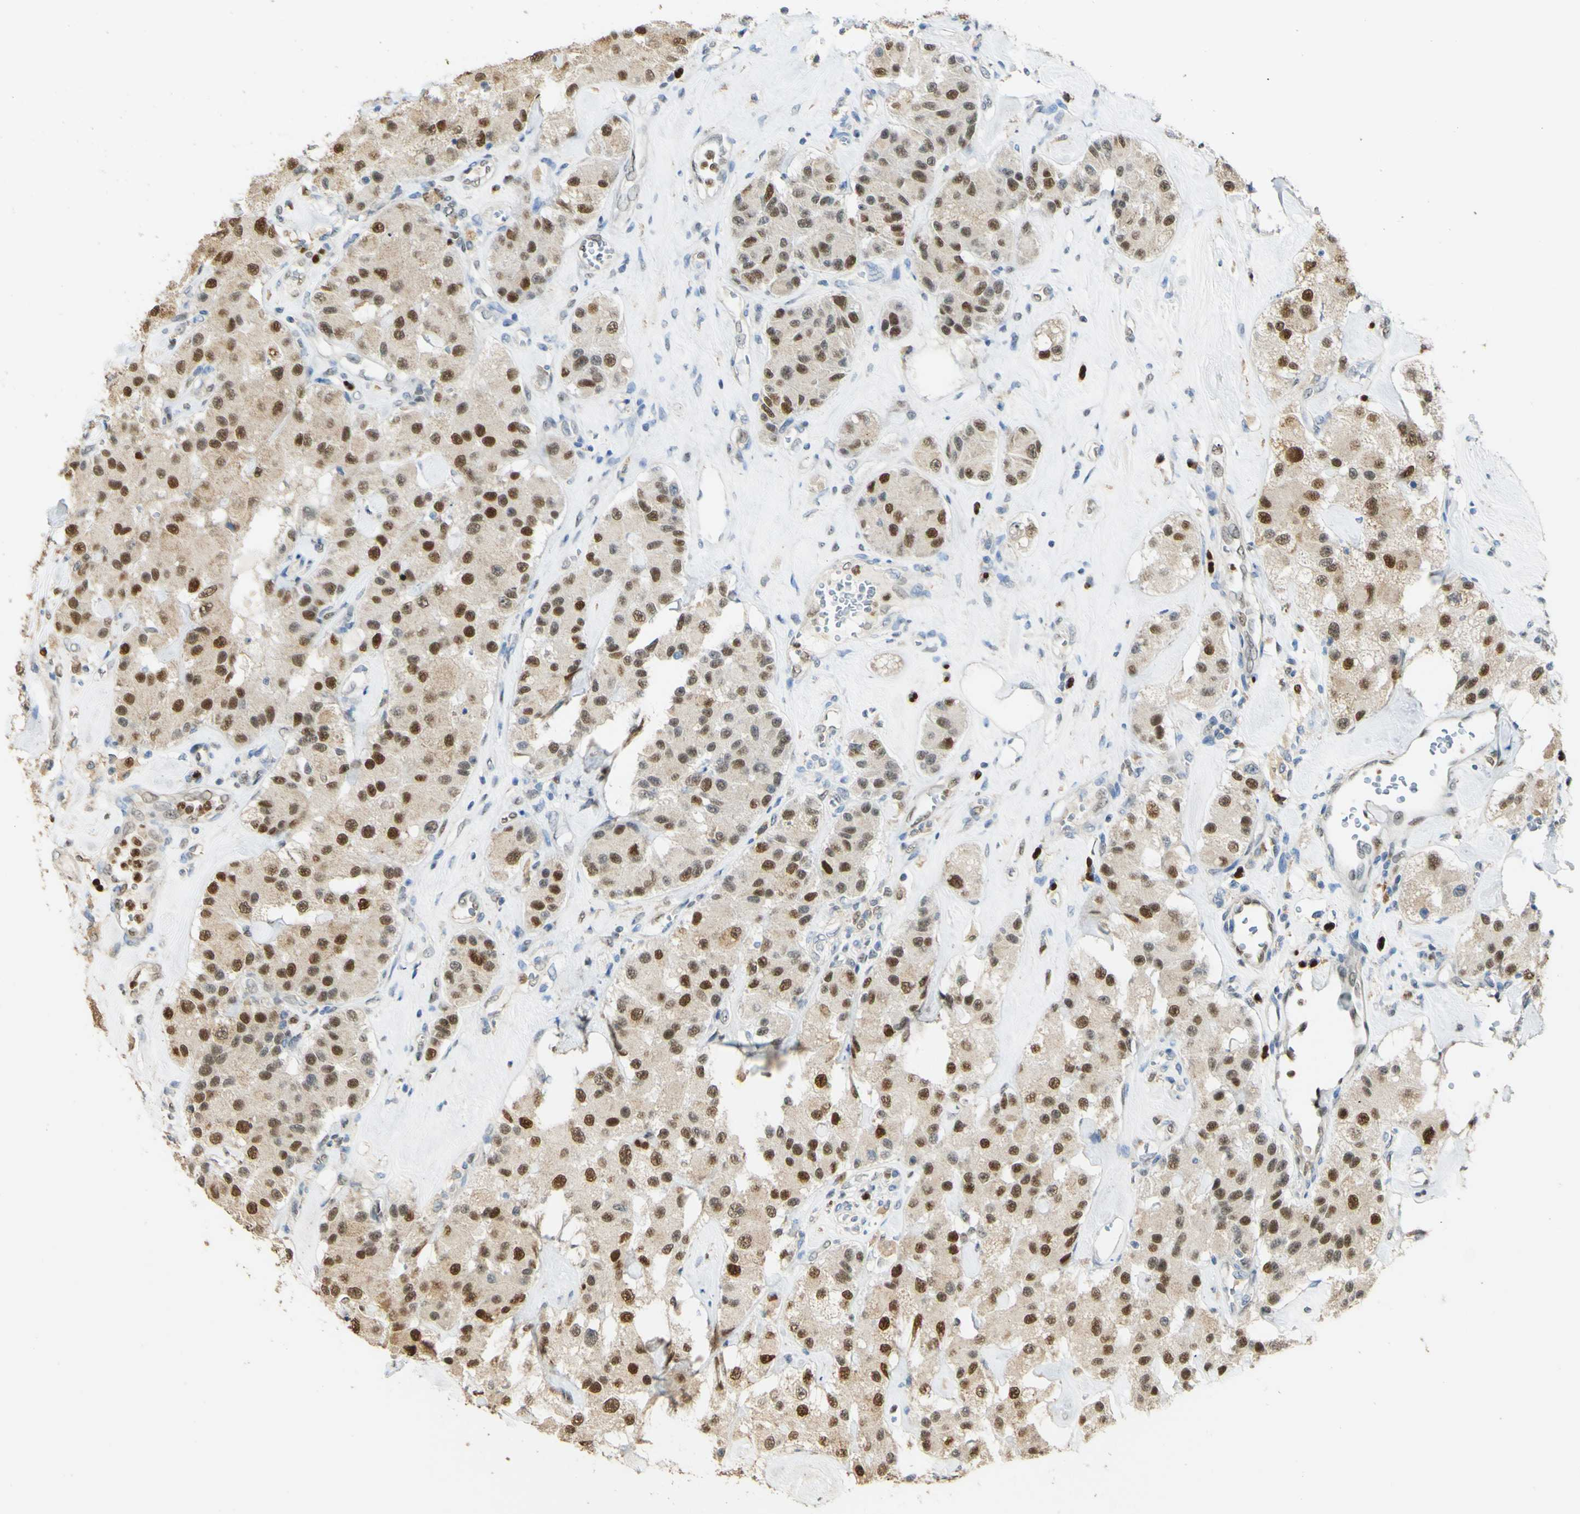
{"staining": {"intensity": "strong", "quantity": ">75%", "location": "nuclear"}, "tissue": "carcinoid", "cell_type": "Tumor cells", "image_type": "cancer", "snomed": [{"axis": "morphology", "description": "Carcinoid, malignant, NOS"}, {"axis": "topography", "description": "Pancreas"}], "caption": "Strong nuclear expression is seen in about >75% of tumor cells in carcinoid.", "gene": "MAP3K4", "patient": {"sex": "male", "age": 41}}